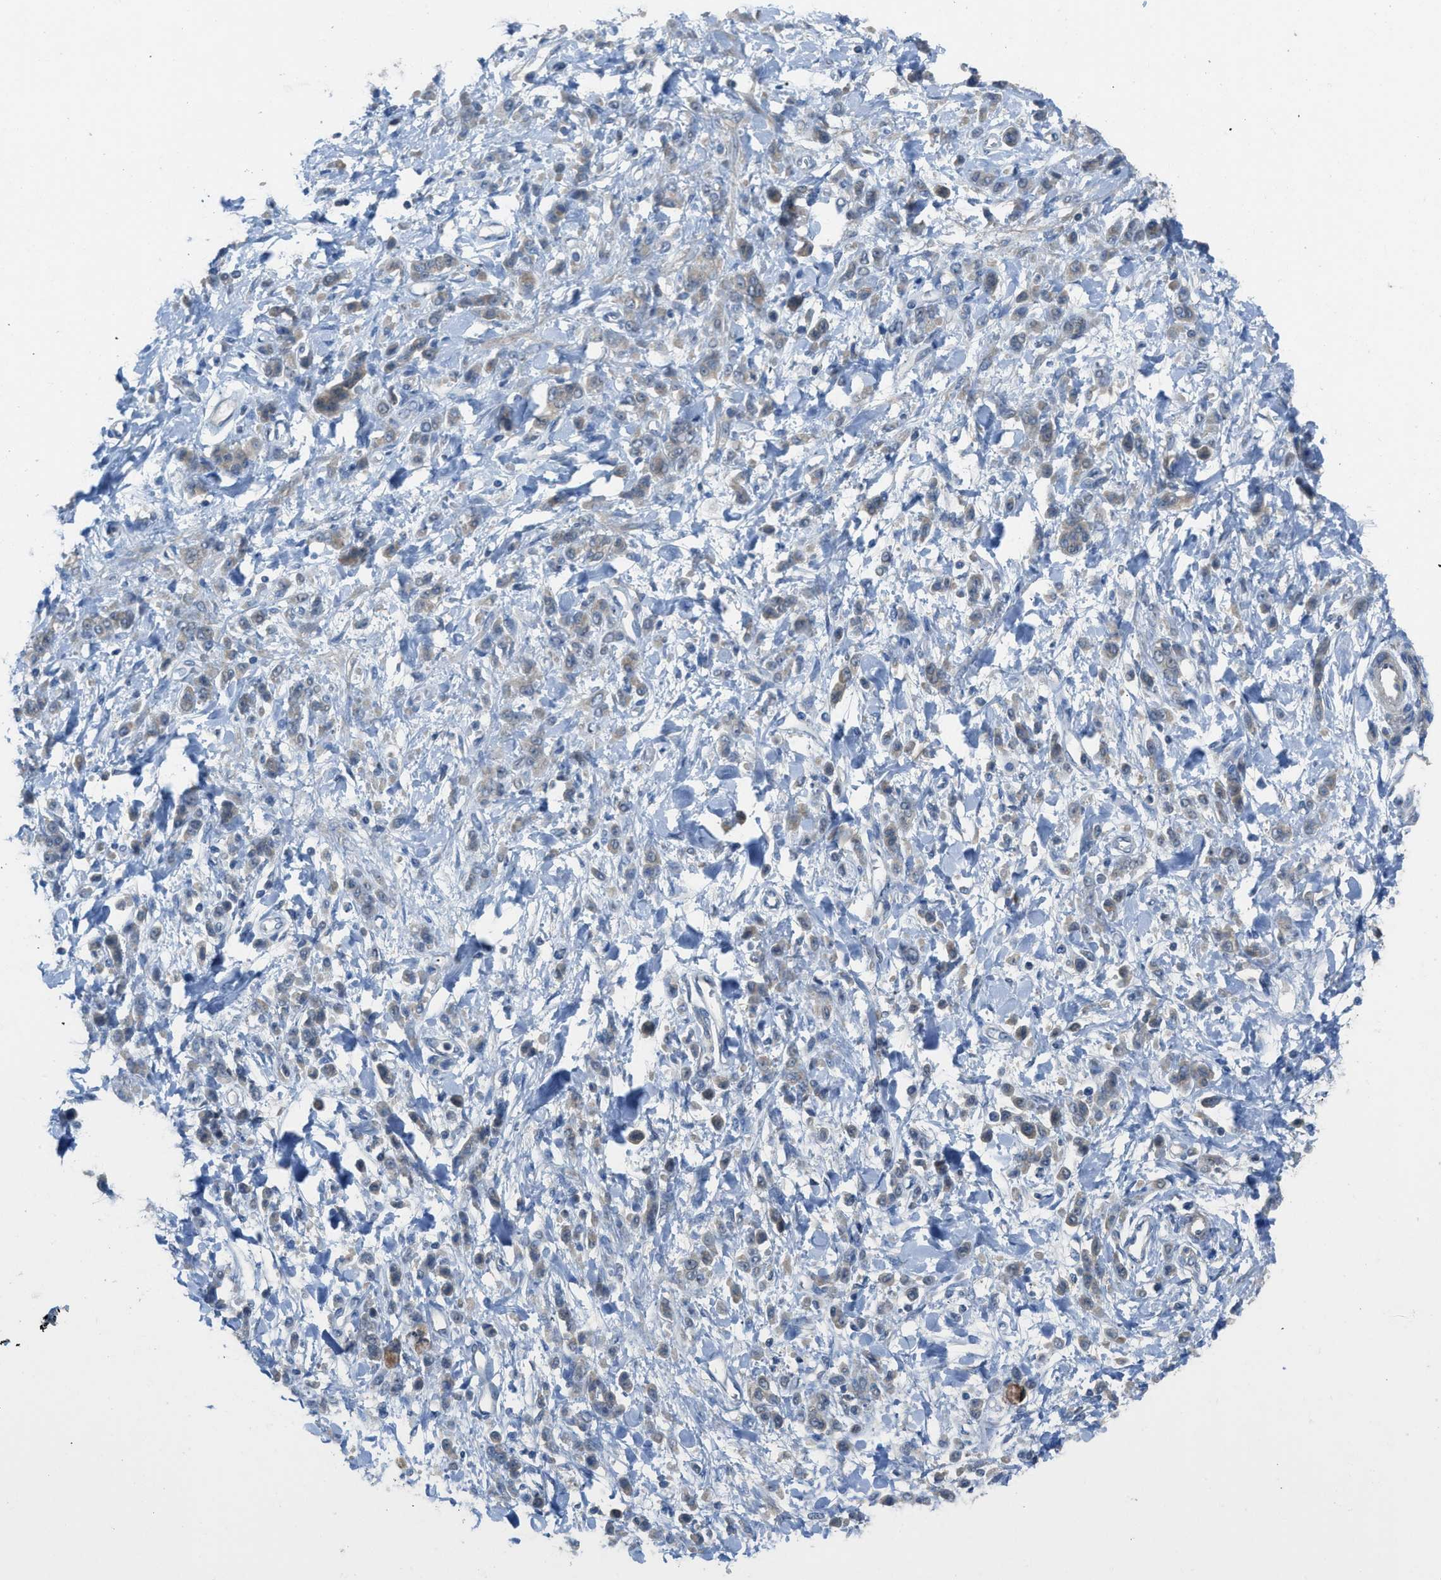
{"staining": {"intensity": "weak", "quantity": "25%-75%", "location": "cytoplasmic/membranous"}, "tissue": "stomach cancer", "cell_type": "Tumor cells", "image_type": "cancer", "snomed": [{"axis": "morphology", "description": "Normal tissue, NOS"}, {"axis": "morphology", "description": "Adenocarcinoma, NOS"}, {"axis": "topography", "description": "Stomach"}], "caption": "High-magnification brightfield microscopy of stomach adenocarcinoma stained with DAB (3,3'-diaminobenzidine) (brown) and counterstained with hematoxylin (blue). tumor cells exhibit weak cytoplasmic/membranous positivity is present in approximately25%-75% of cells.", "gene": "TIMD4", "patient": {"sex": "male", "age": 82}}